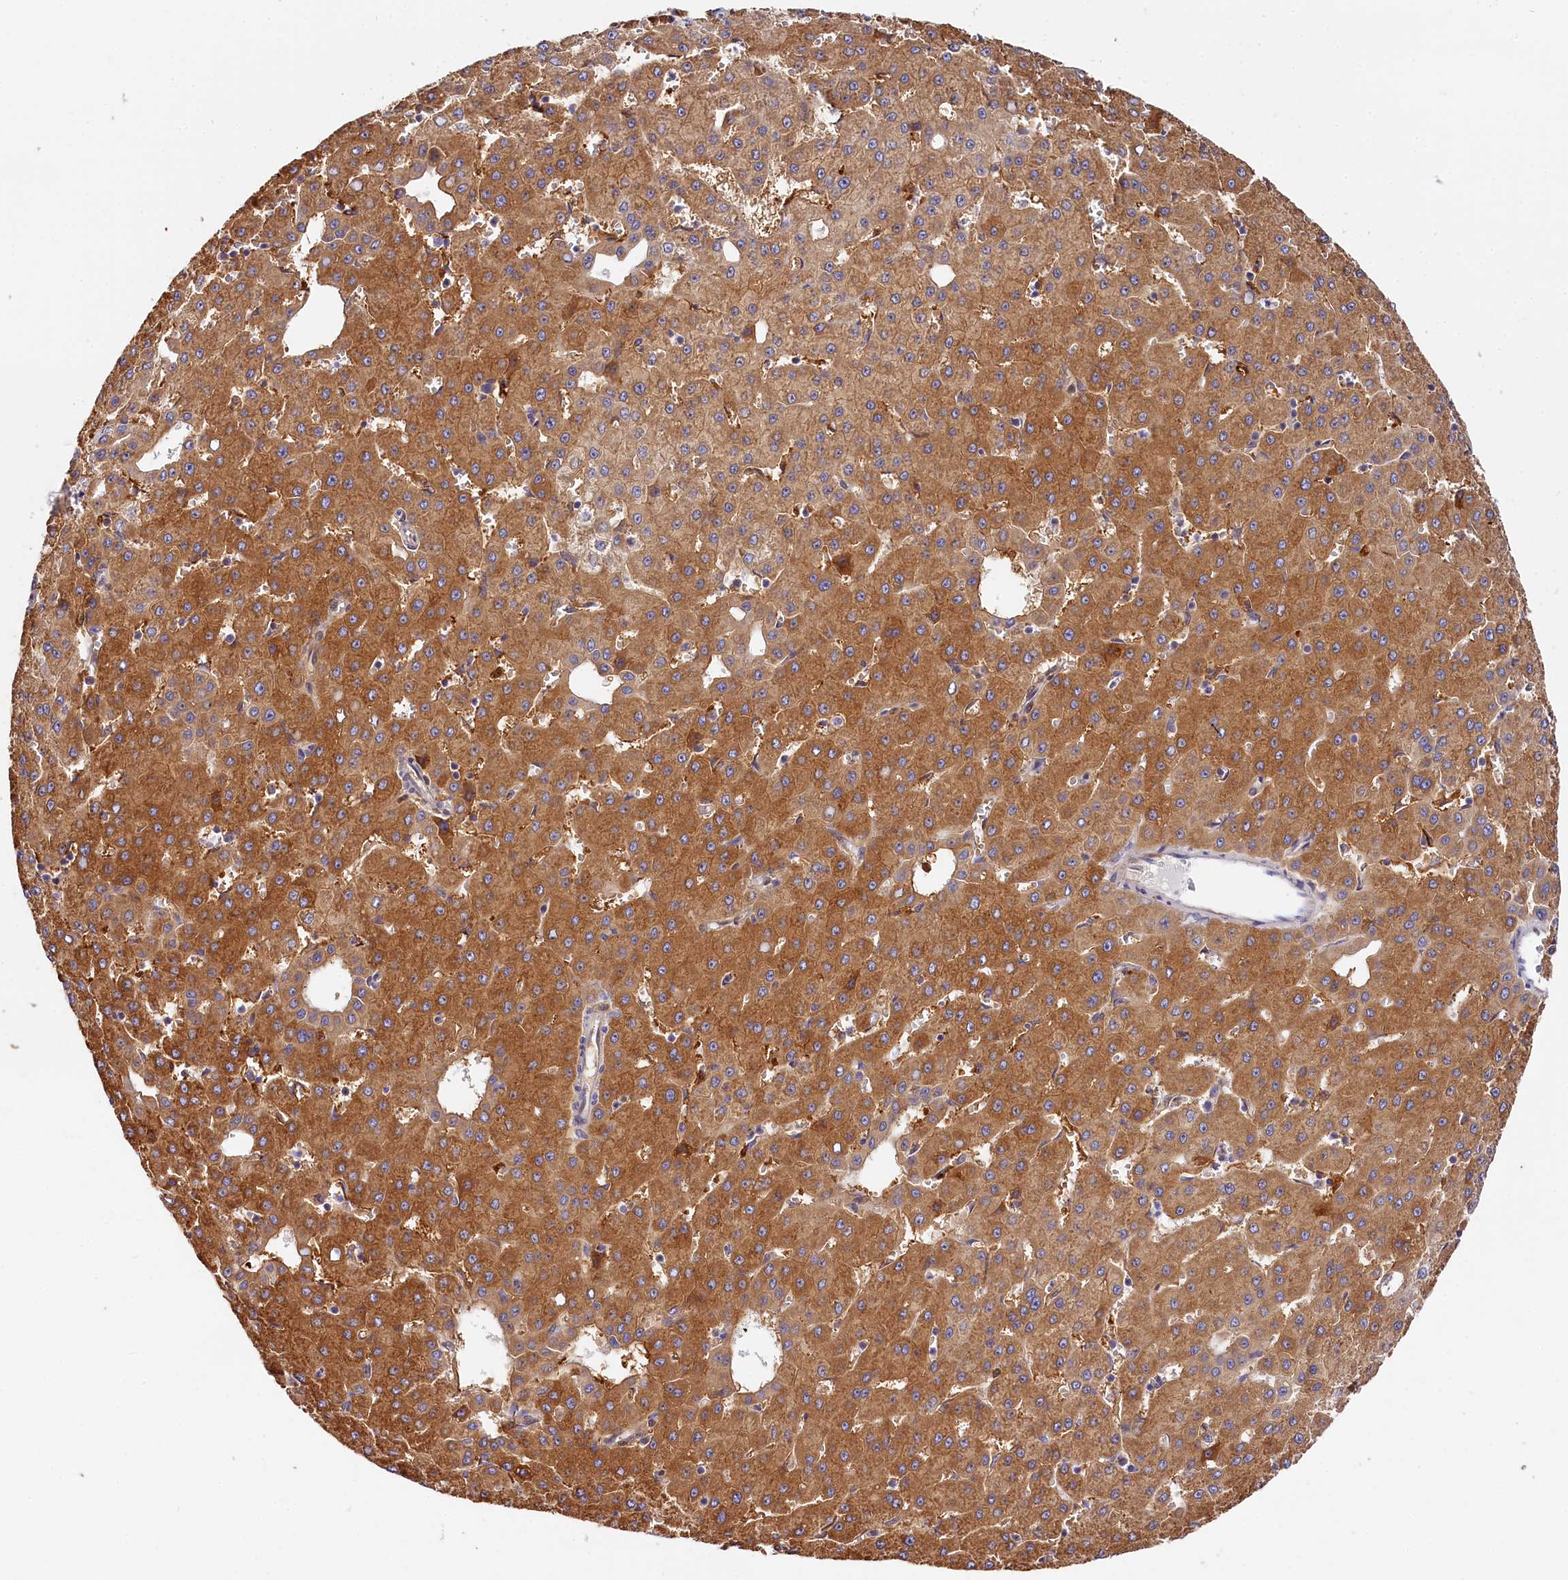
{"staining": {"intensity": "moderate", "quantity": ">75%", "location": "cytoplasmic/membranous"}, "tissue": "liver cancer", "cell_type": "Tumor cells", "image_type": "cancer", "snomed": [{"axis": "morphology", "description": "Carcinoma, Hepatocellular, NOS"}, {"axis": "topography", "description": "Liver"}], "caption": "Protein staining of liver cancer (hepatocellular carcinoma) tissue reveals moderate cytoplasmic/membranous staining in approximately >75% of tumor cells.", "gene": "KATNB1", "patient": {"sex": "male", "age": 47}}